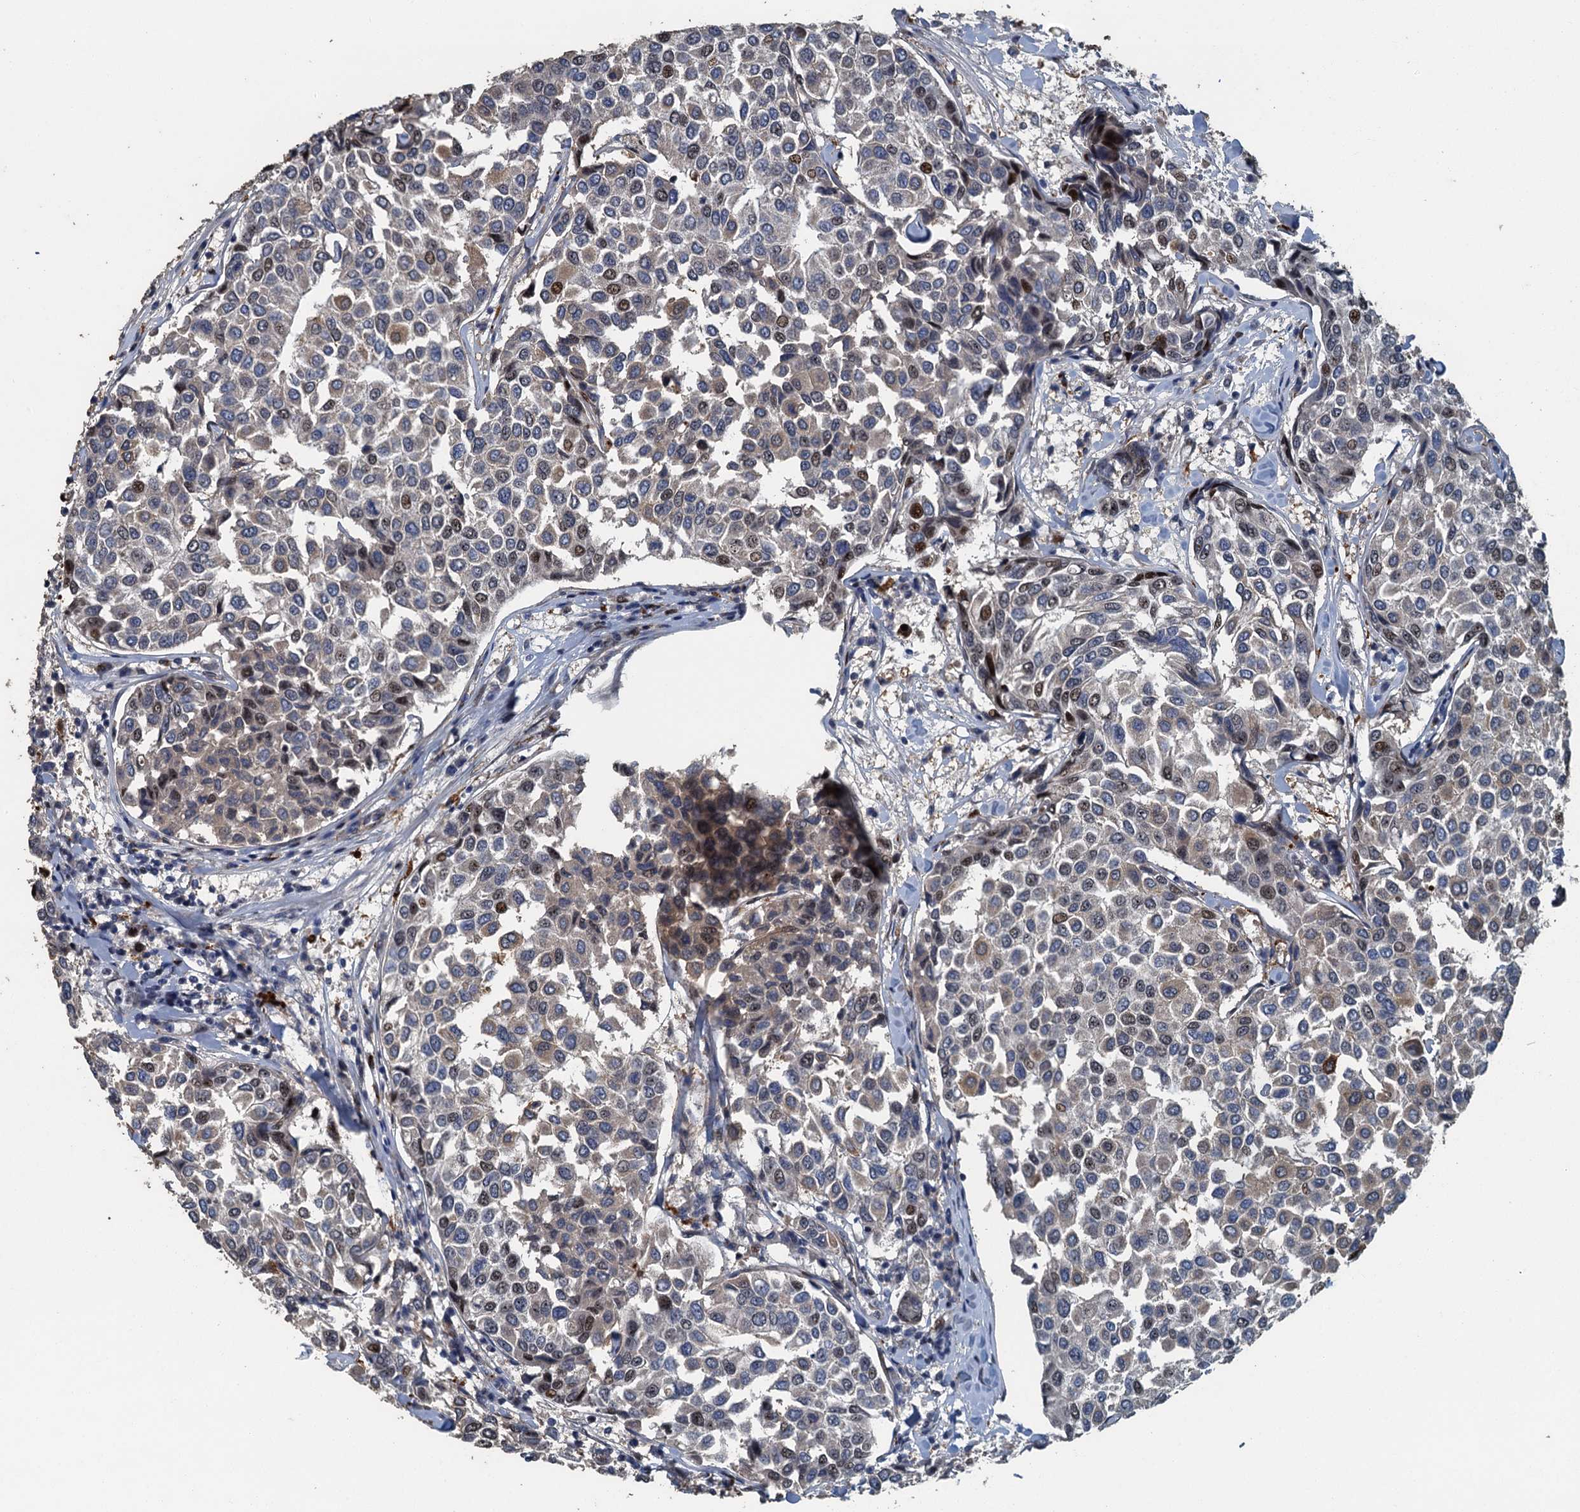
{"staining": {"intensity": "moderate", "quantity": "<25%", "location": "cytoplasmic/membranous,nuclear"}, "tissue": "breast cancer", "cell_type": "Tumor cells", "image_type": "cancer", "snomed": [{"axis": "morphology", "description": "Duct carcinoma"}, {"axis": "topography", "description": "Breast"}], "caption": "Immunohistochemical staining of breast cancer (intraductal carcinoma) demonstrates low levels of moderate cytoplasmic/membranous and nuclear protein positivity in approximately <25% of tumor cells. Ihc stains the protein in brown and the nuclei are stained blue.", "gene": "AGRN", "patient": {"sex": "female", "age": 55}}